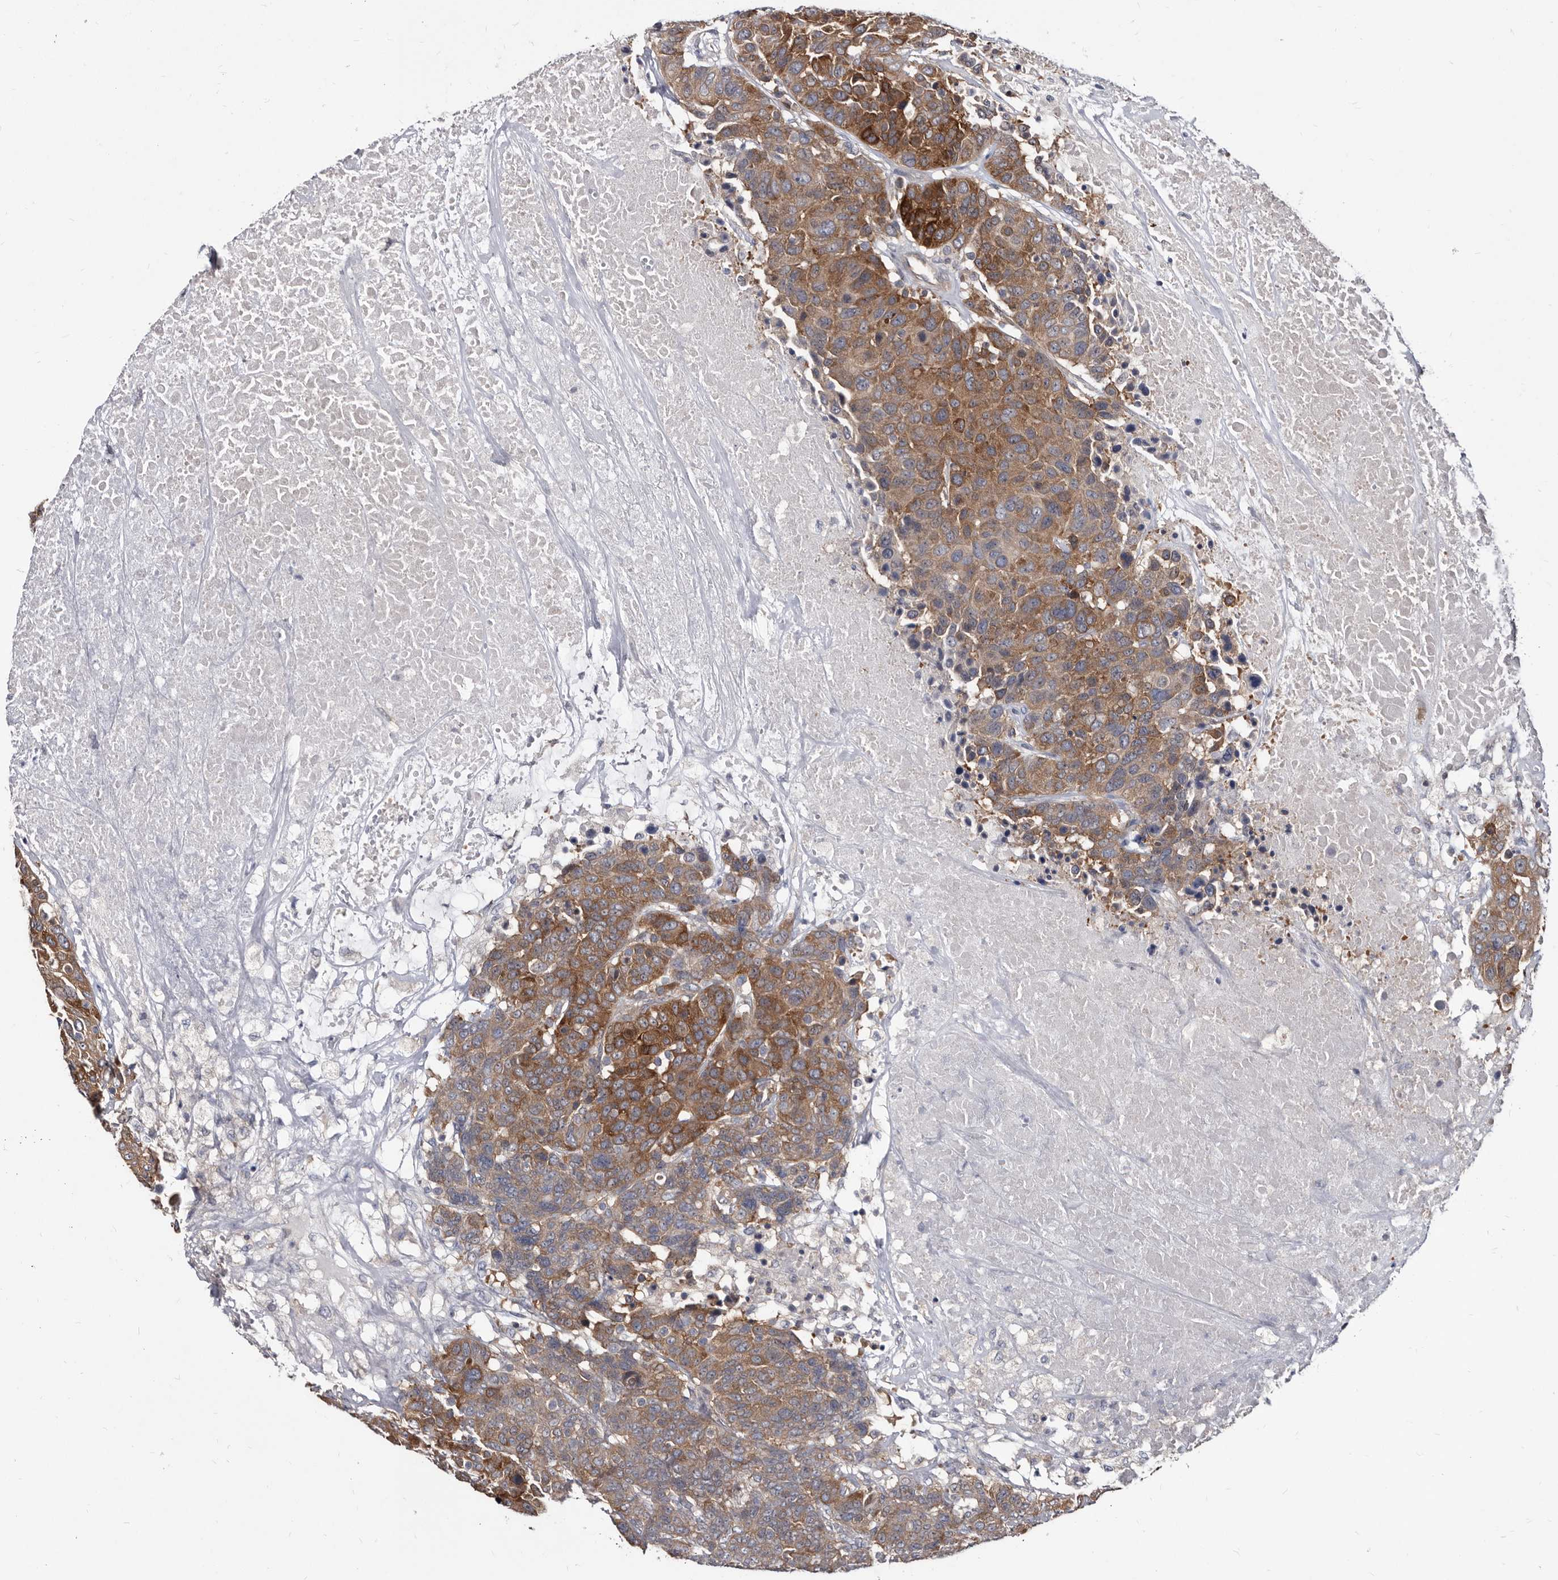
{"staining": {"intensity": "strong", "quantity": ">75%", "location": "cytoplasmic/membranous"}, "tissue": "breast cancer", "cell_type": "Tumor cells", "image_type": "cancer", "snomed": [{"axis": "morphology", "description": "Duct carcinoma"}, {"axis": "topography", "description": "Breast"}], "caption": "Immunohistochemical staining of human breast cancer (invasive ductal carcinoma) reveals high levels of strong cytoplasmic/membranous protein expression in about >75% of tumor cells.", "gene": "ABCF2", "patient": {"sex": "female", "age": 37}}